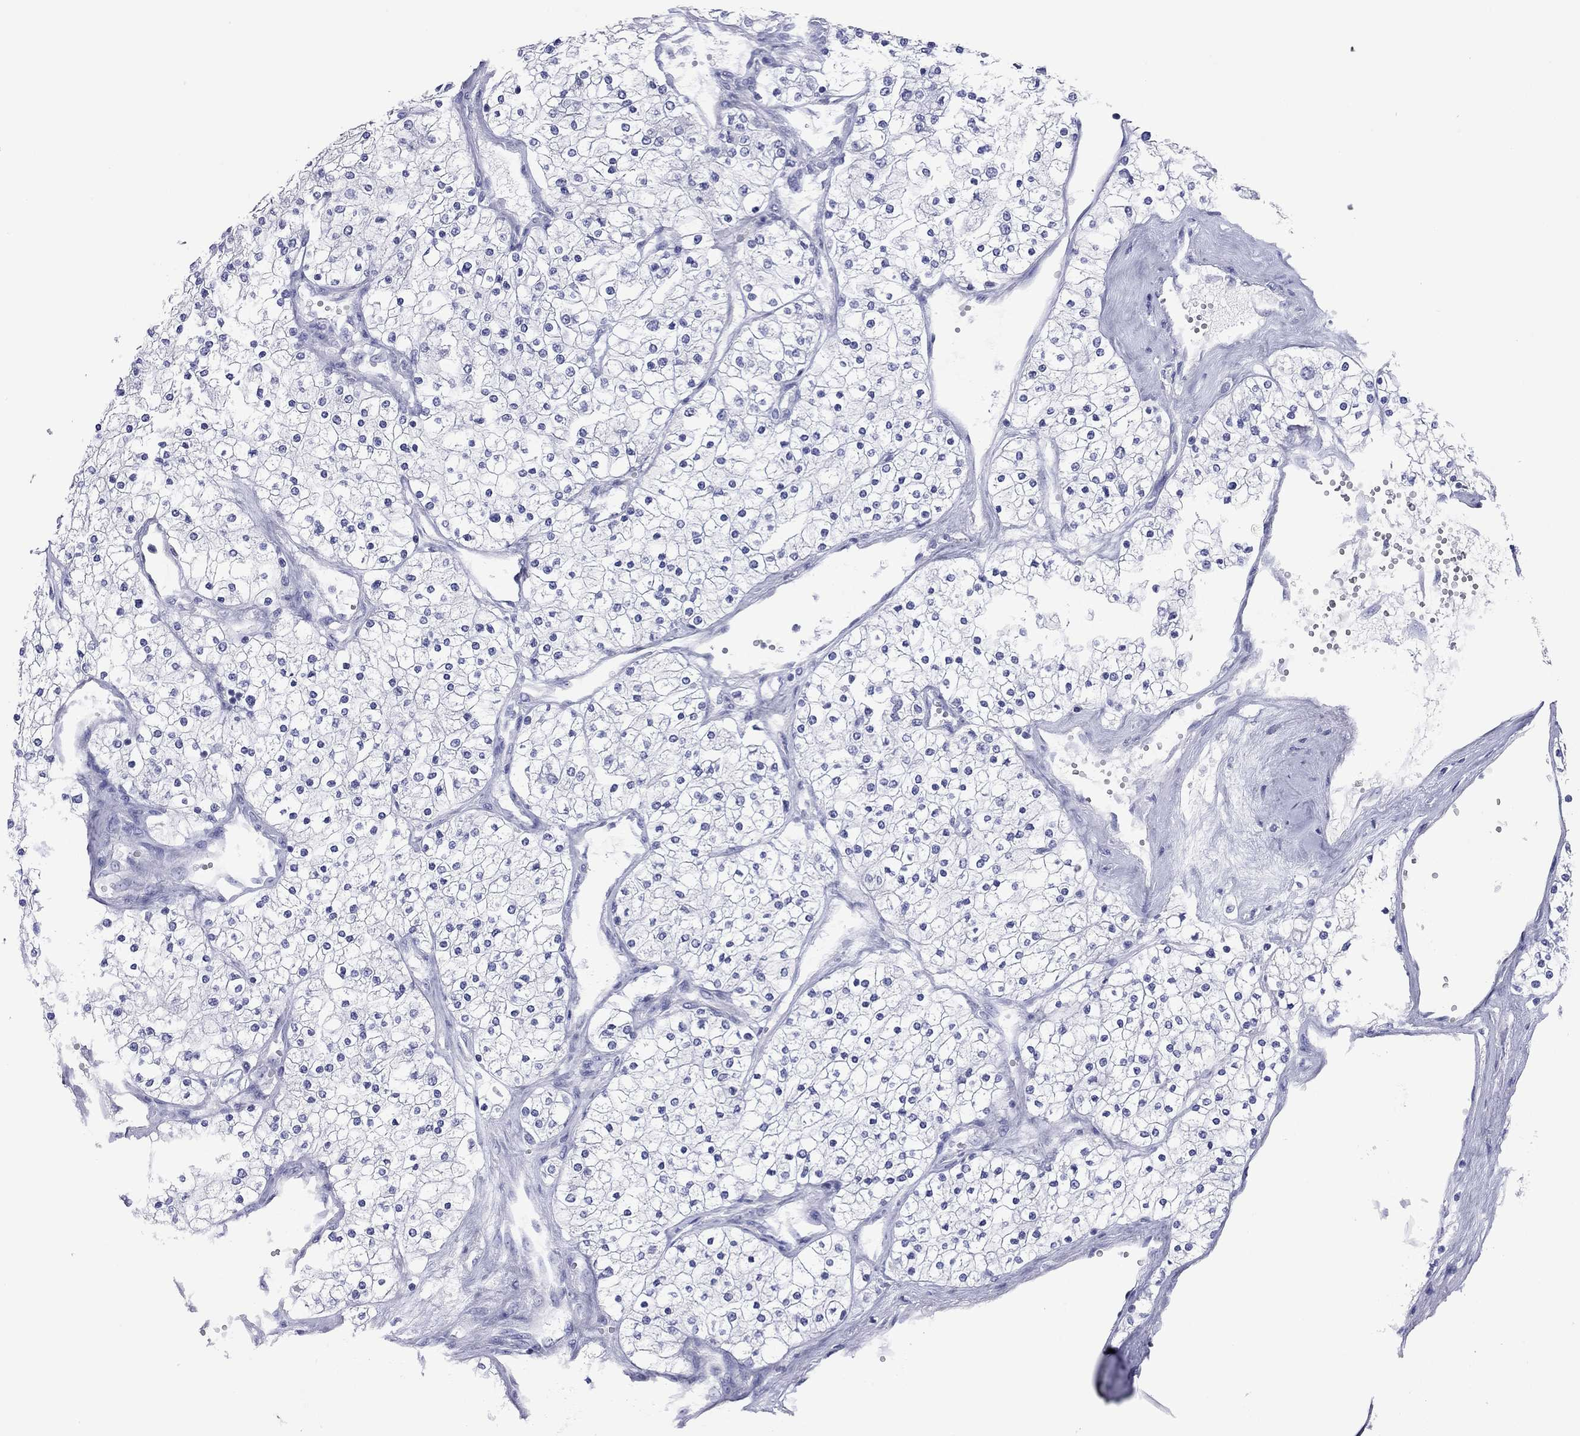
{"staining": {"intensity": "negative", "quantity": "none", "location": "none"}, "tissue": "renal cancer", "cell_type": "Tumor cells", "image_type": "cancer", "snomed": [{"axis": "morphology", "description": "Adenocarcinoma, NOS"}, {"axis": "topography", "description": "Kidney"}], "caption": "Adenocarcinoma (renal) was stained to show a protein in brown. There is no significant expression in tumor cells. The staining was performed using DAB (3,3'-diaminobenzidine) to visualize the protein expression in brown, while the nuclei were stained in blue with hematoxylin (Magnification: 20x).", "gene": "VSIG10", "patient": {"sex": "male", "age": 80}}